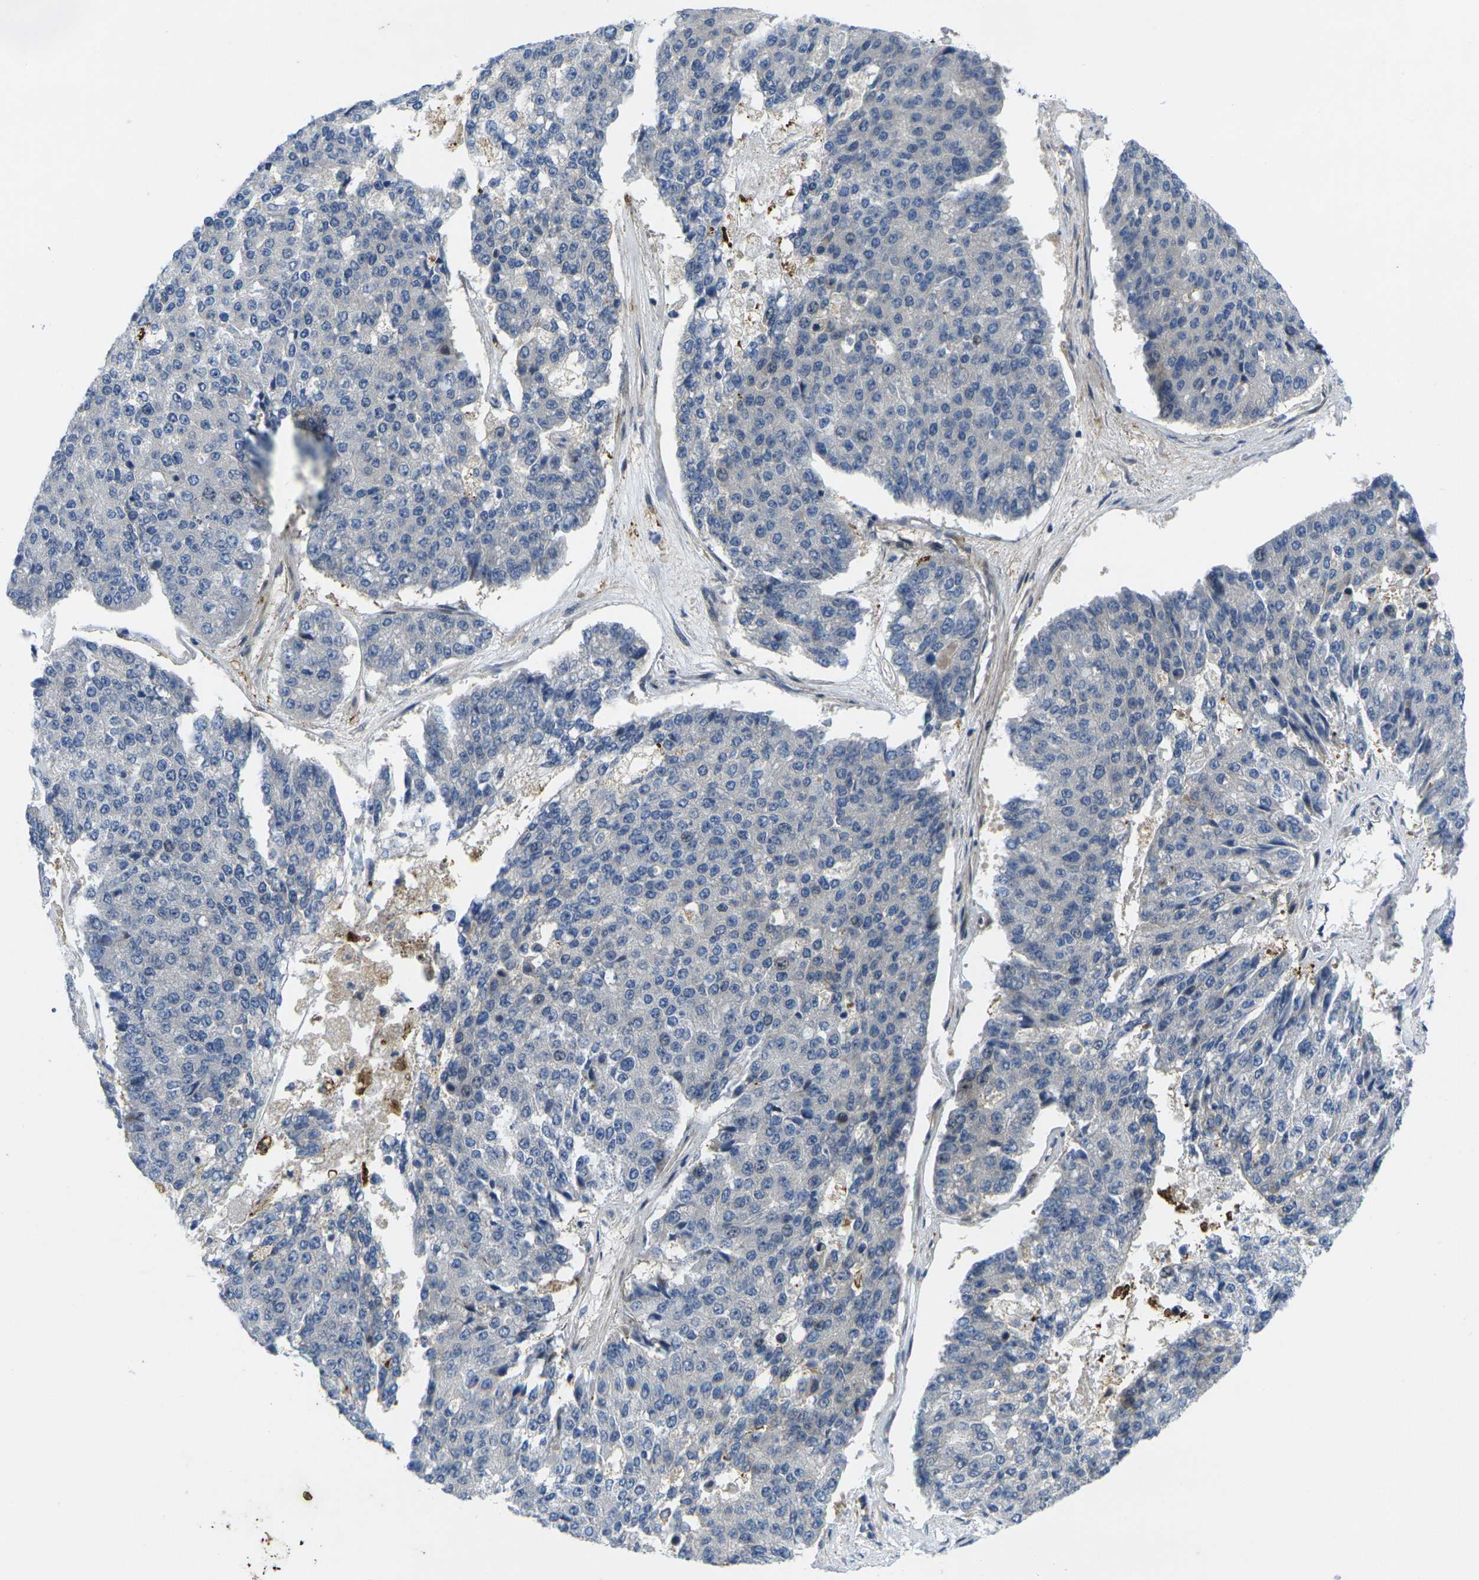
{"staining": {"intensity": "negative", "quantity": "none", "location": "none"}, "tissue": "pancreatic cancer", "cell_type": "Tumor cells", "image_type": "cancer", "snomed": [{"axis": "morphology", "description": "Adenocarcinoma, NOS"}, {"axis": "topography", "description": "Pancreas"}], "caption": "This histopathology image is of pancreatic cancer stained with immunohistochemistry (IHC) to label a protein in brown with the nuclei are counter-stained blue. There is no positivity in tumor cells.", "gene": "ROBO2", "patient": {"sex": "male", "age": 50}}